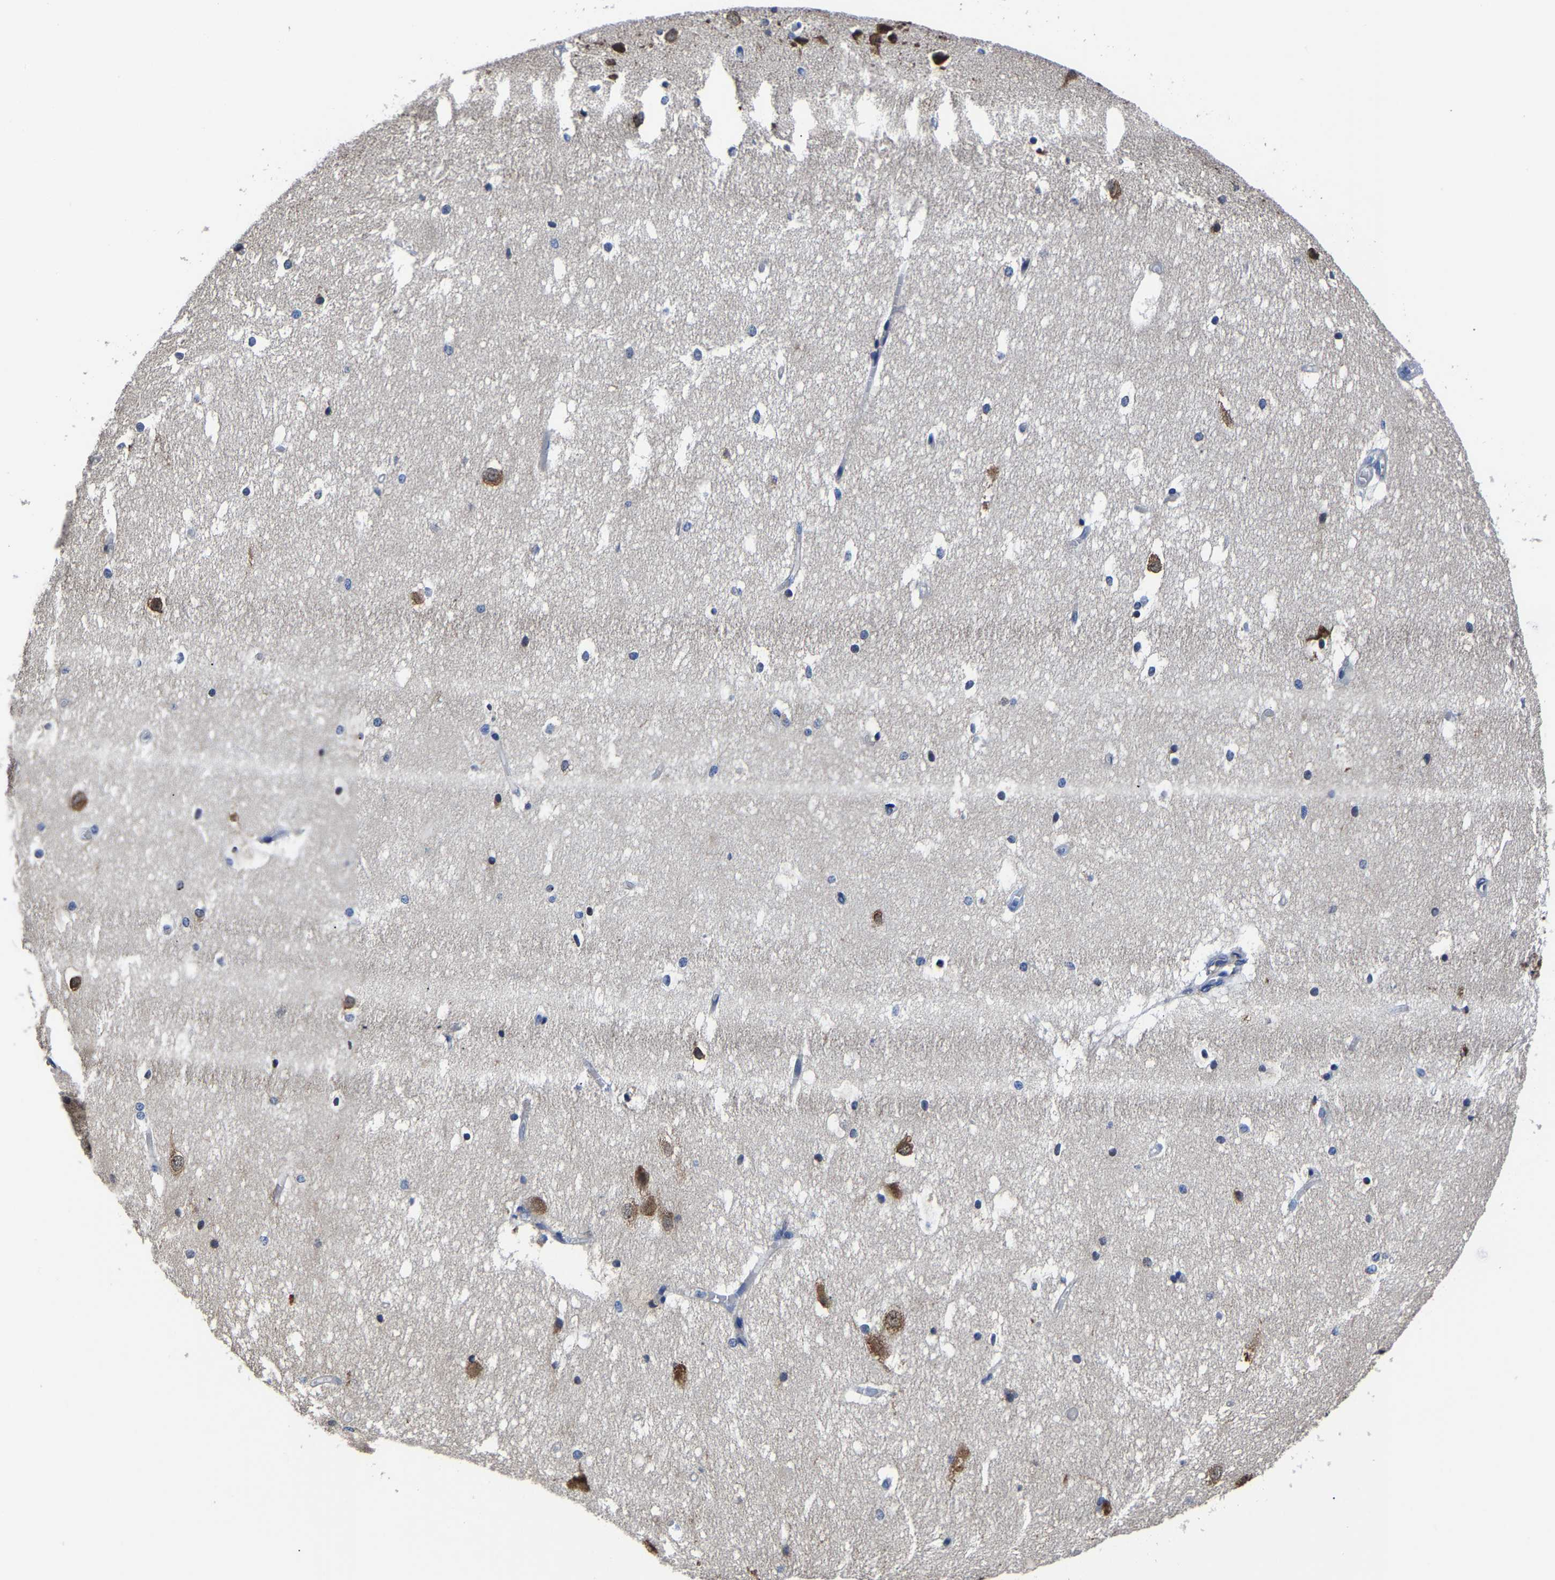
{"staining": {"intensity": "negative", "quantity": "none", "location": "none"}, "tissue": "hippocampus", "cell_type": "Glial cells", "image_type": "normal", "snomed": [{"axis": "morphology", "description": "Normal tissue, NOS"}, {"axis": "topography", "description": "Hippocampus"}], "caption": "DAB (3,3'-diaminobenzidine) immunohistochemical staining of normal hippocampus exhibits no significant staining in glial cells.", "gene": "SRPK2", "patient": {"sex": "female", "age": 19}}